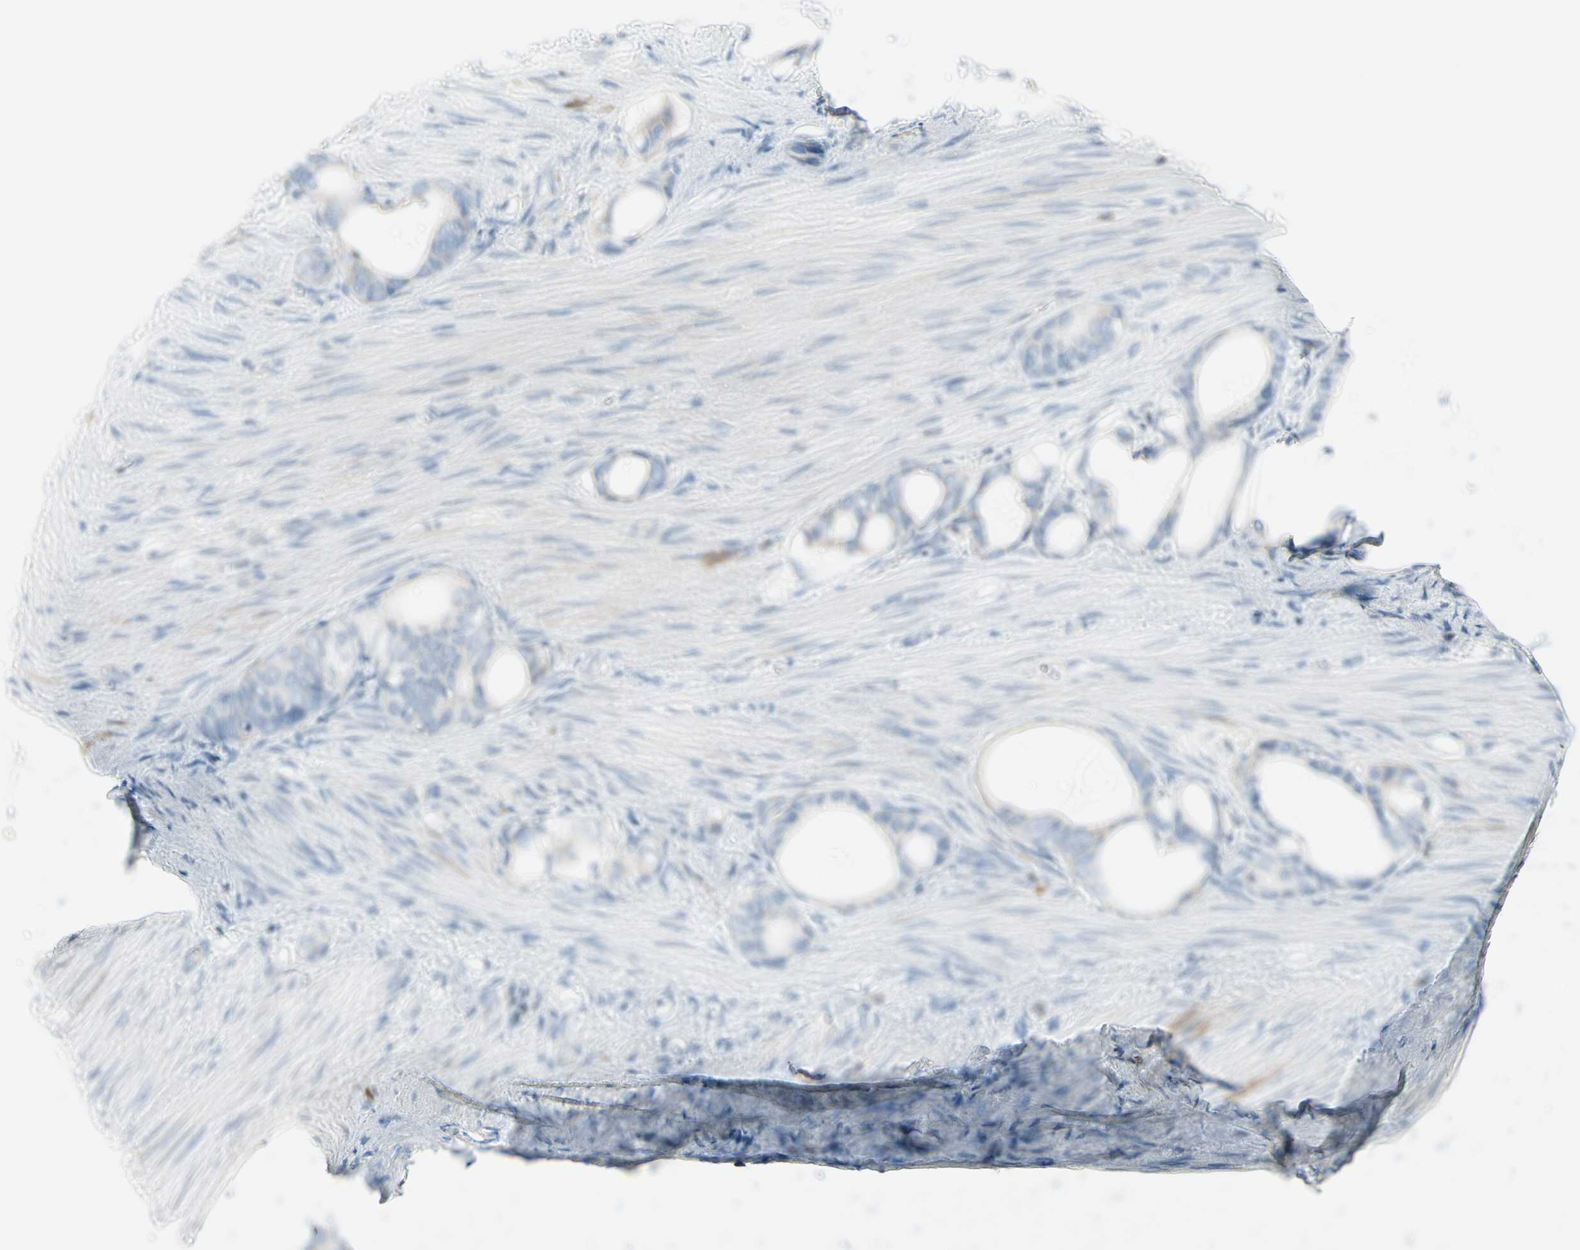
{"staining": {"intensity": "negative", "quantity": "none", "location": "none"}, "tissue": "stomach cancer", "cell_type": "Tumor cells", "image_type": "cancer", "snomed": [{"axis": "morphology", "description": "Adenocarcinoma, NOS"}, {"axis": "topography", "description": "Stomach"}], "caption": "This histopathology image is of stomach cancer (adenocarcinoma) stained with IHC to label a protein in brown with the nuclei are counter-stained blue. There is no expression in tumor cells.", "gene": "TRAF1", "patient": {"sex": "female", "age": 75}}